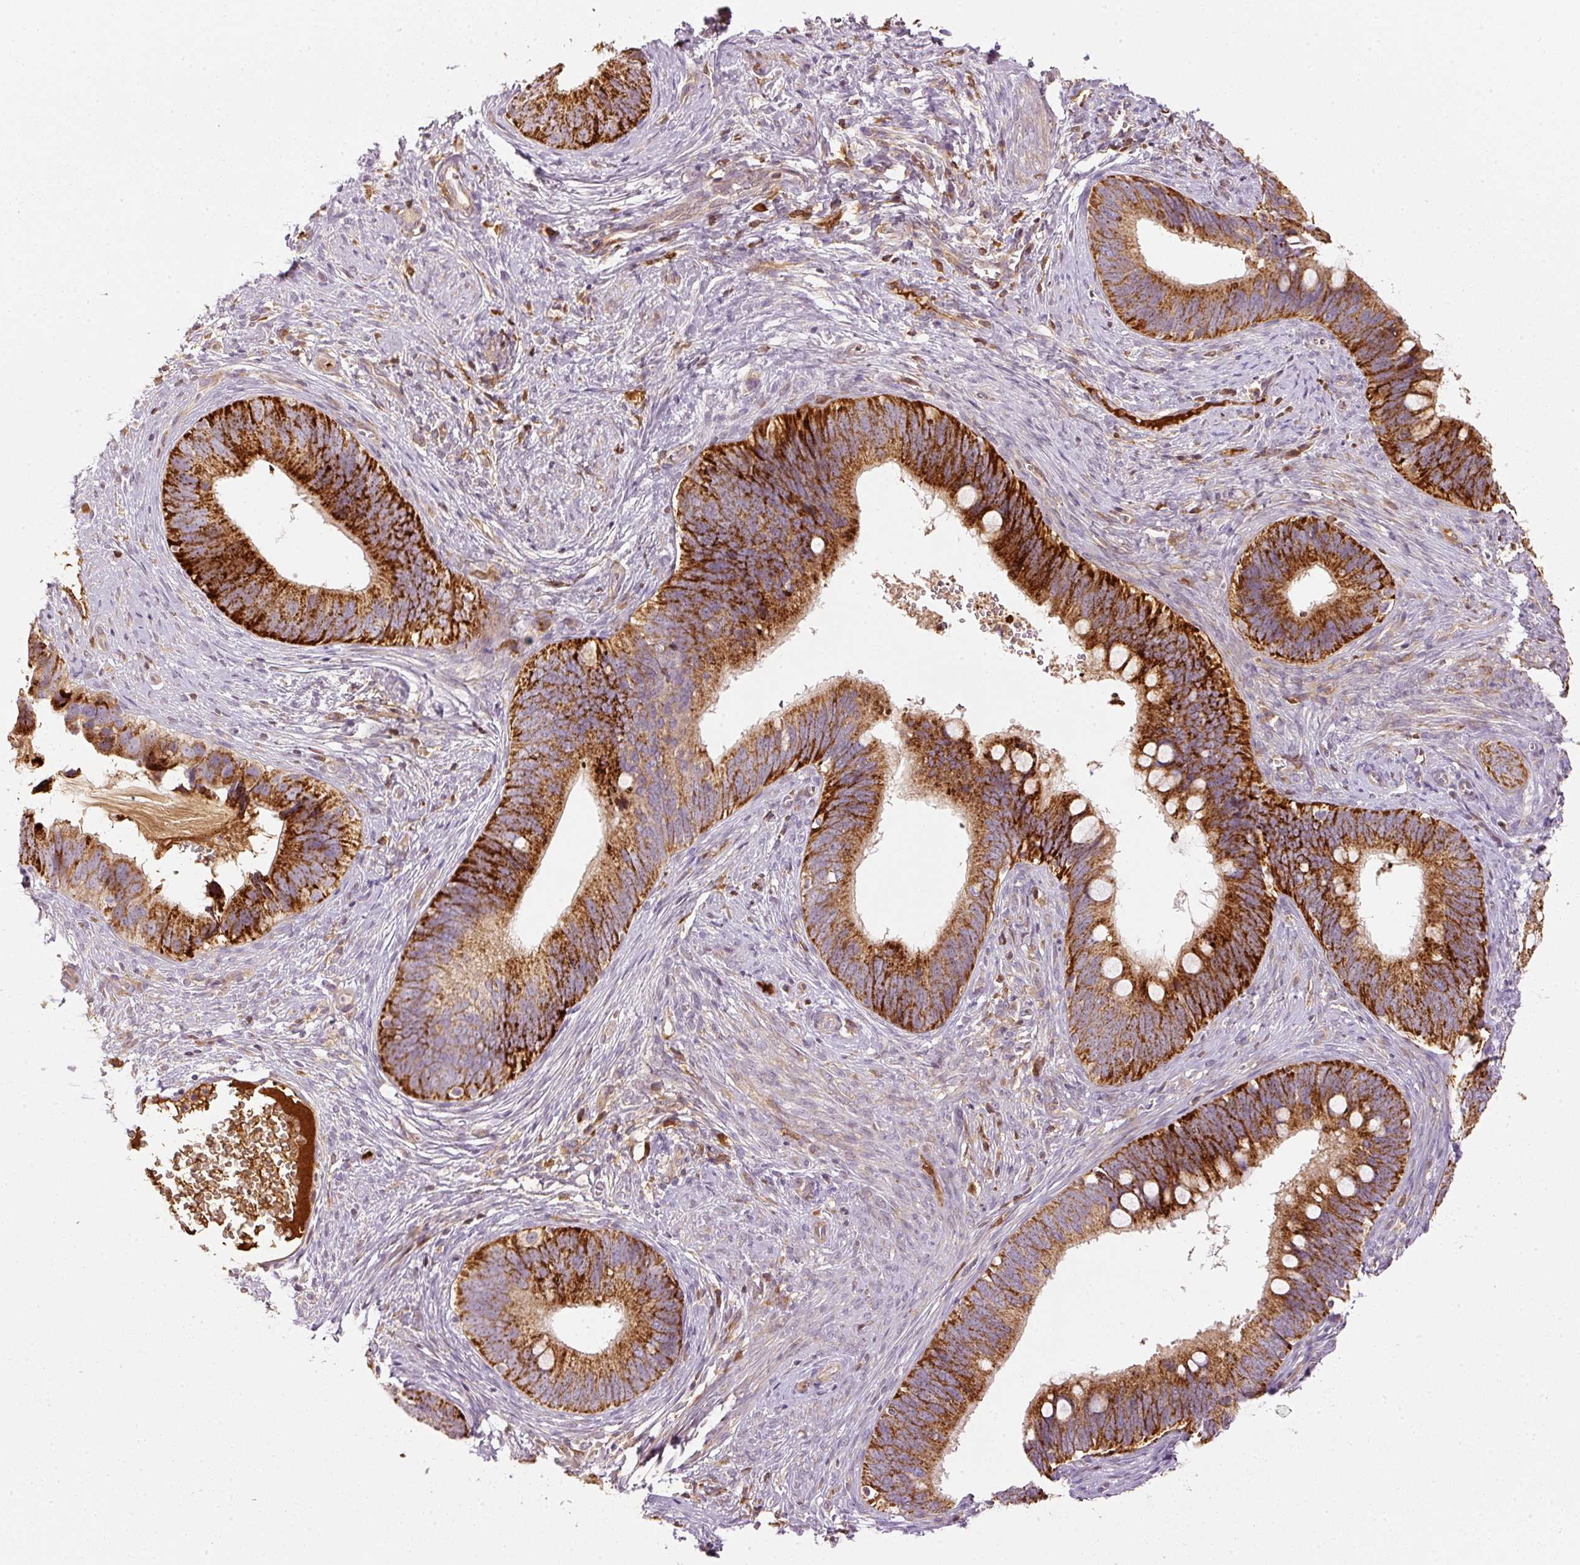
{"staining": {"intensity": "strong", "quantity": ">75%", "location": "cytoplasmic/membranous"}, "tissue": "cervical cancer", "cell_type": "Tumor cells", "image_type": "cancer", "snomed": [{"axis": "morphology", "description": "Adenocarcinoma, NOS"}, {"axis": "topography", "description": "Cervix"}], "caption": "Immunohistochemical staining of cervical cancer shows high levels of strong cytoplasmic/membranous expression in approximately >75% of tumor cells.", "gene": "SERPING1", "patient": {"sex": "female", "age": 42}}